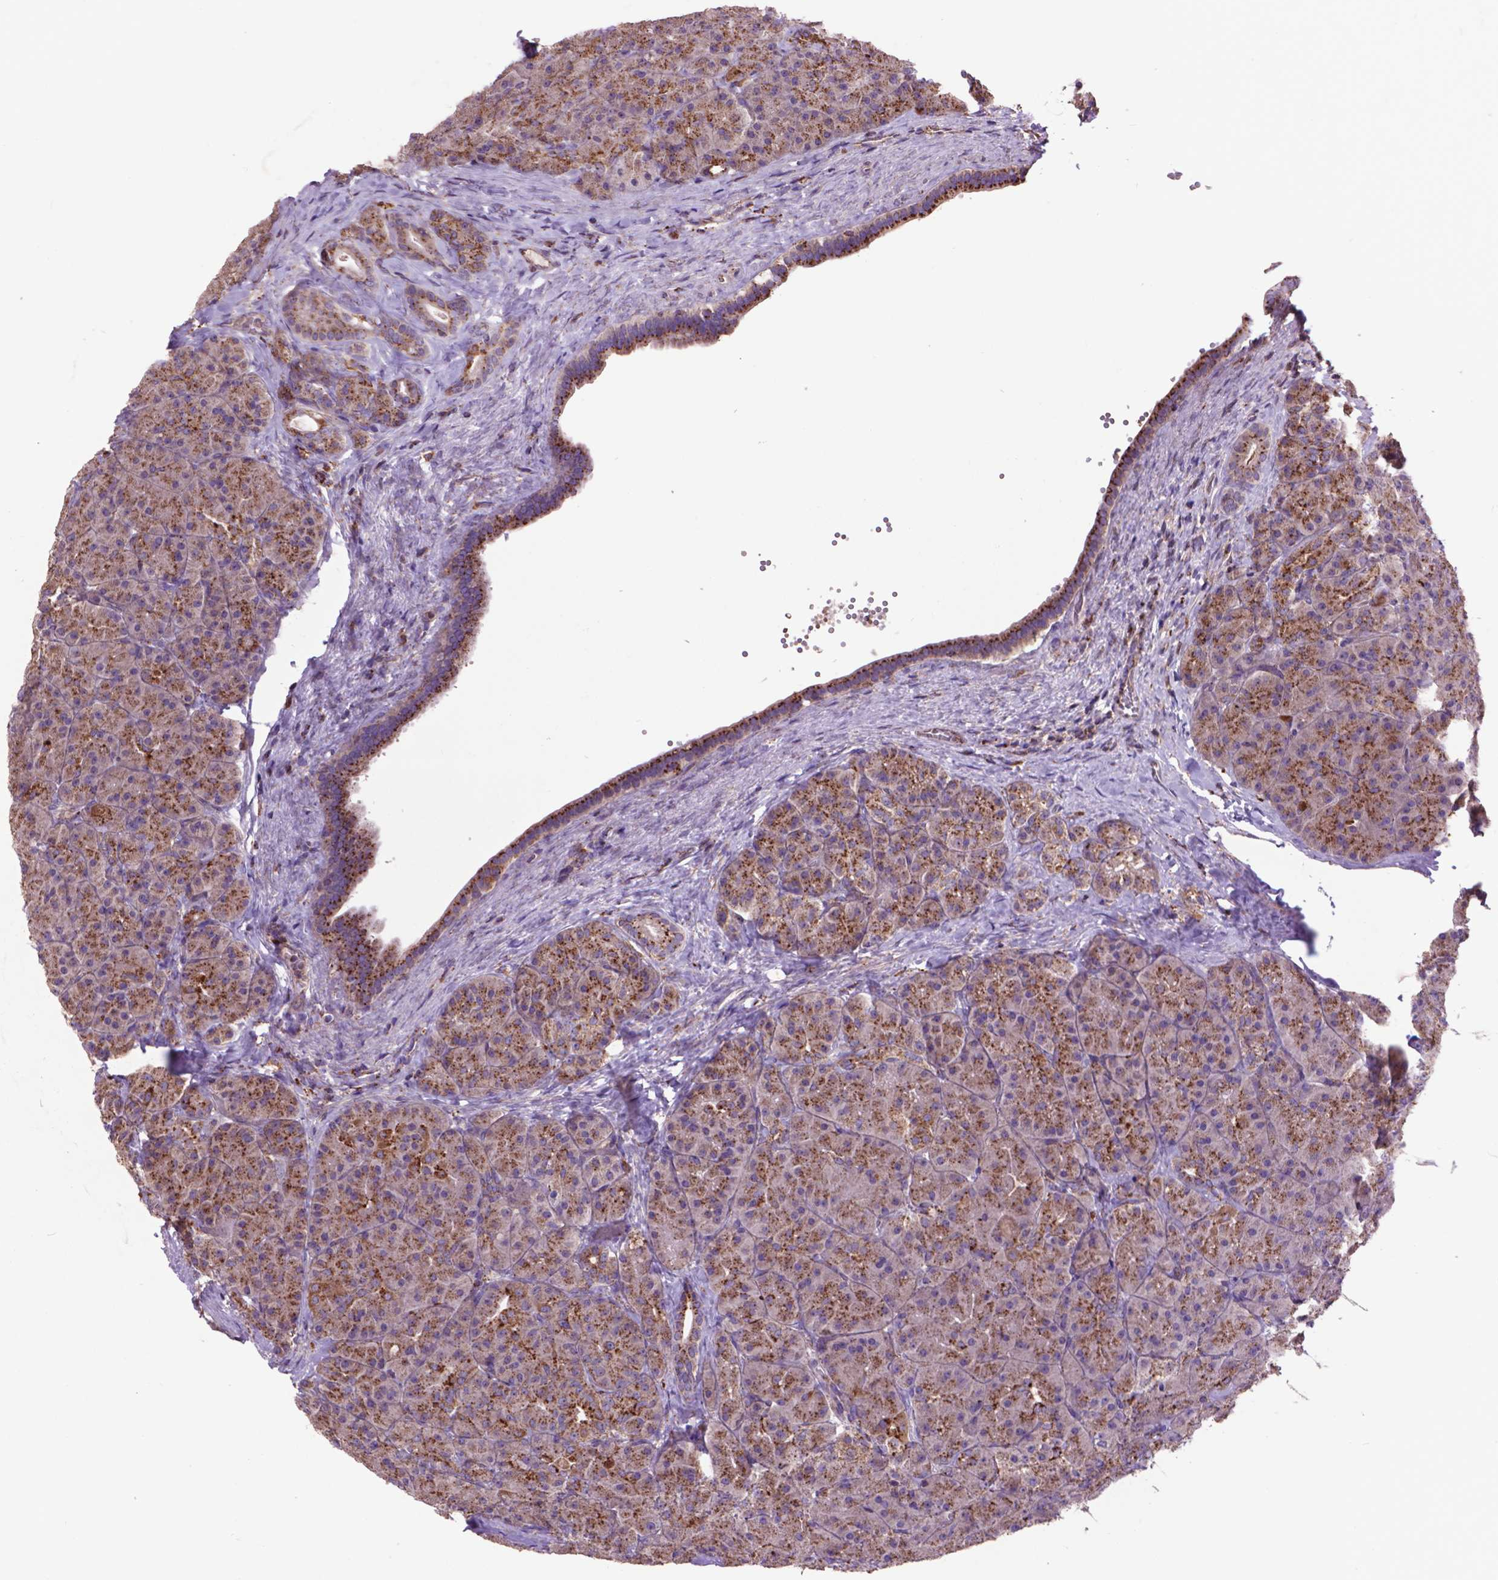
{"staining": {"intensity": "moderate", "quantity": "25%-75%", "location": "cytoplasmic/membranous"}, "tissue": "pancreas", "cell_type": "Exocrine glandular cells", "image_type": "normal", "snomed": [{"axis": "morphology", "description": "Normal tissue, NOS"}, {"axis": "topography", "description": "Pancreas"}], "caption": "Unremarkable pancreas reveals moderate cytoplasmic/membranous positivity in approximately 25%-75% of exocrine glandular cells.", "gene": "GLB1", "patient": {"sex": "male", "age": 57}}